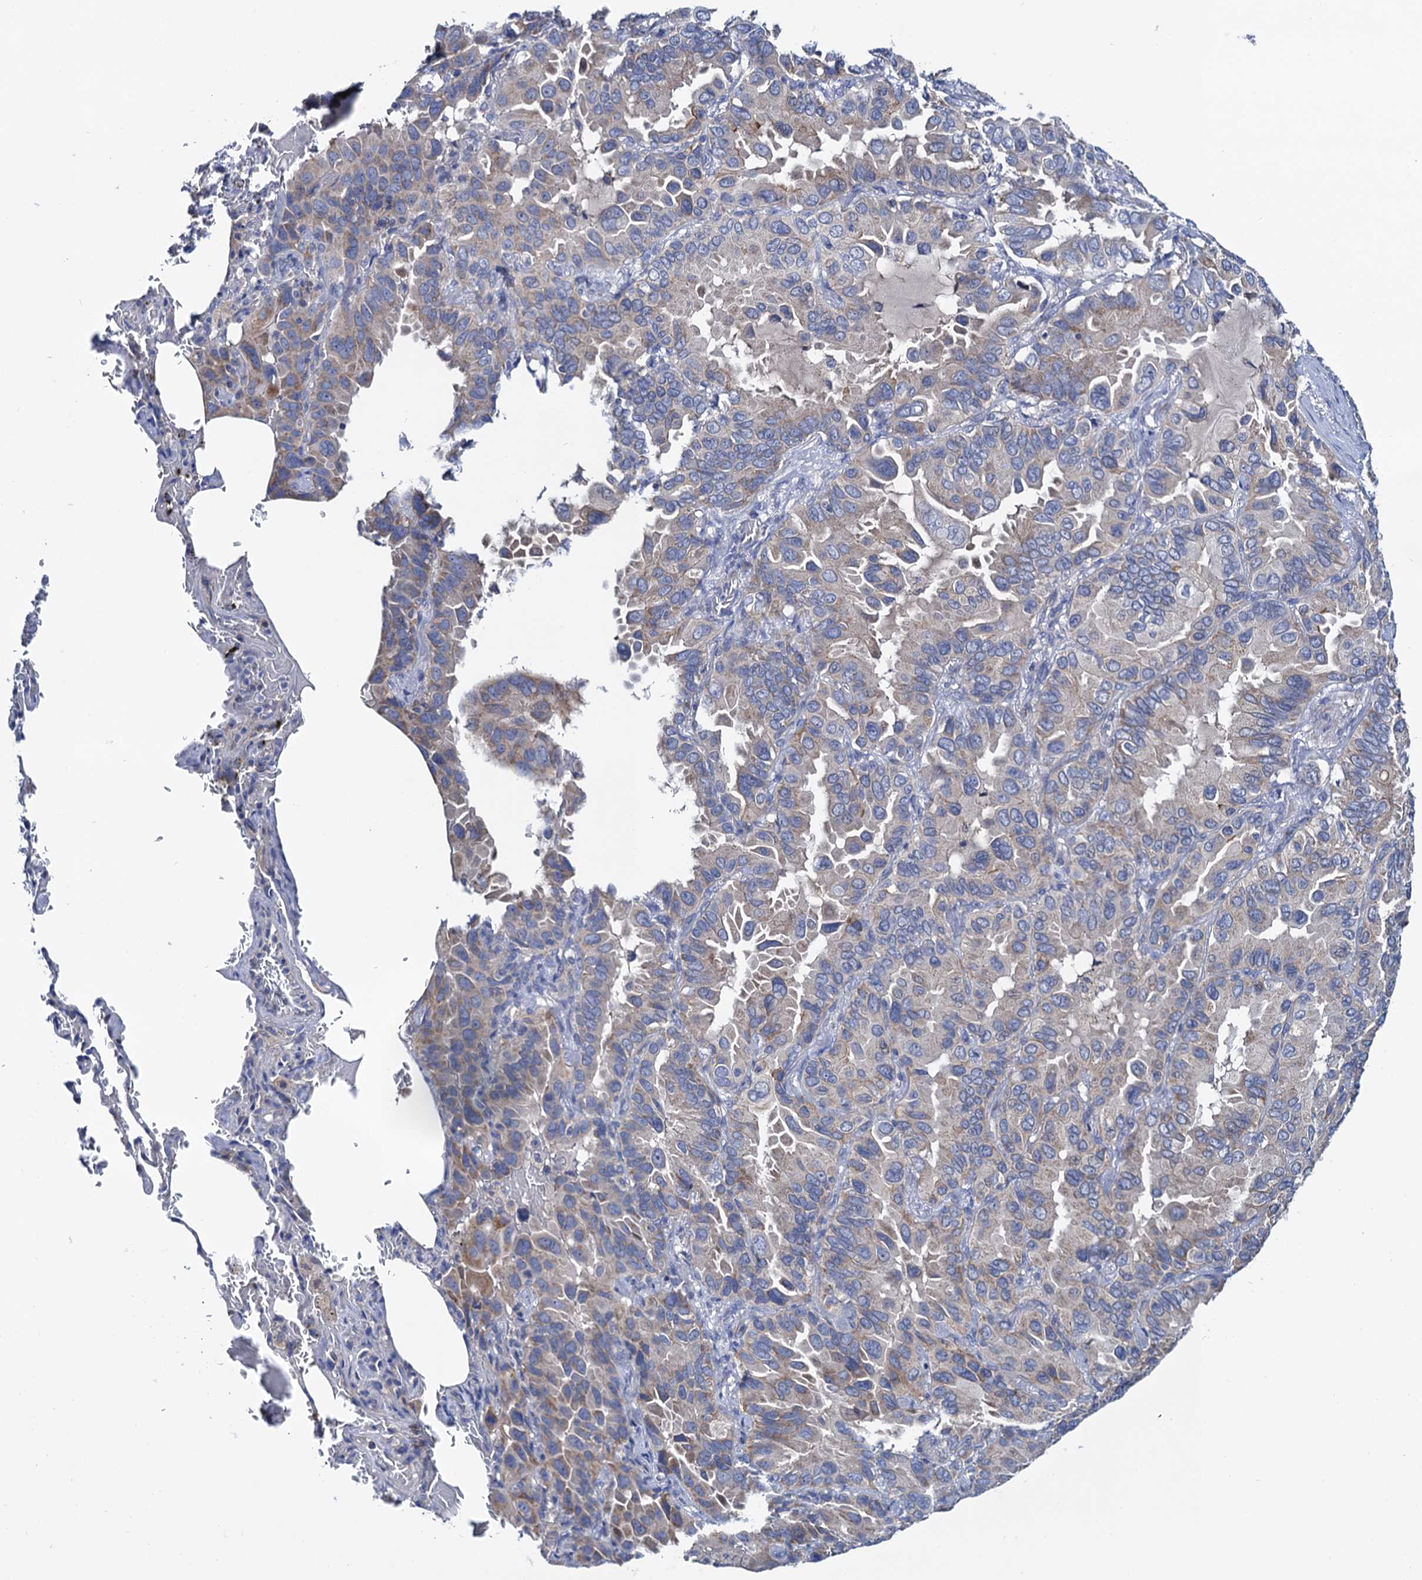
{"staining": {"intensity": "weak", "quantity": "<25%", "location": "cytoplasmic/membranous"}, "tissue": "lung cancer", "cell_type": "Tumor cells", "image_type": "cancer", "snomed": [{"axis": "morphology", "description": "Adenocarcinoma, NOS"}, {"axis": "topography", "description": "Lung"}], "caption": "The photomicrograph exhibits no staining of tumor cells in lung adenocarcinoma. (DAB immunohistochemistry (IHC) visualized using brightfield microscopy, high magnification).", "gene": "MRPL48", "patient": {"sex": "male", "age": 64}}